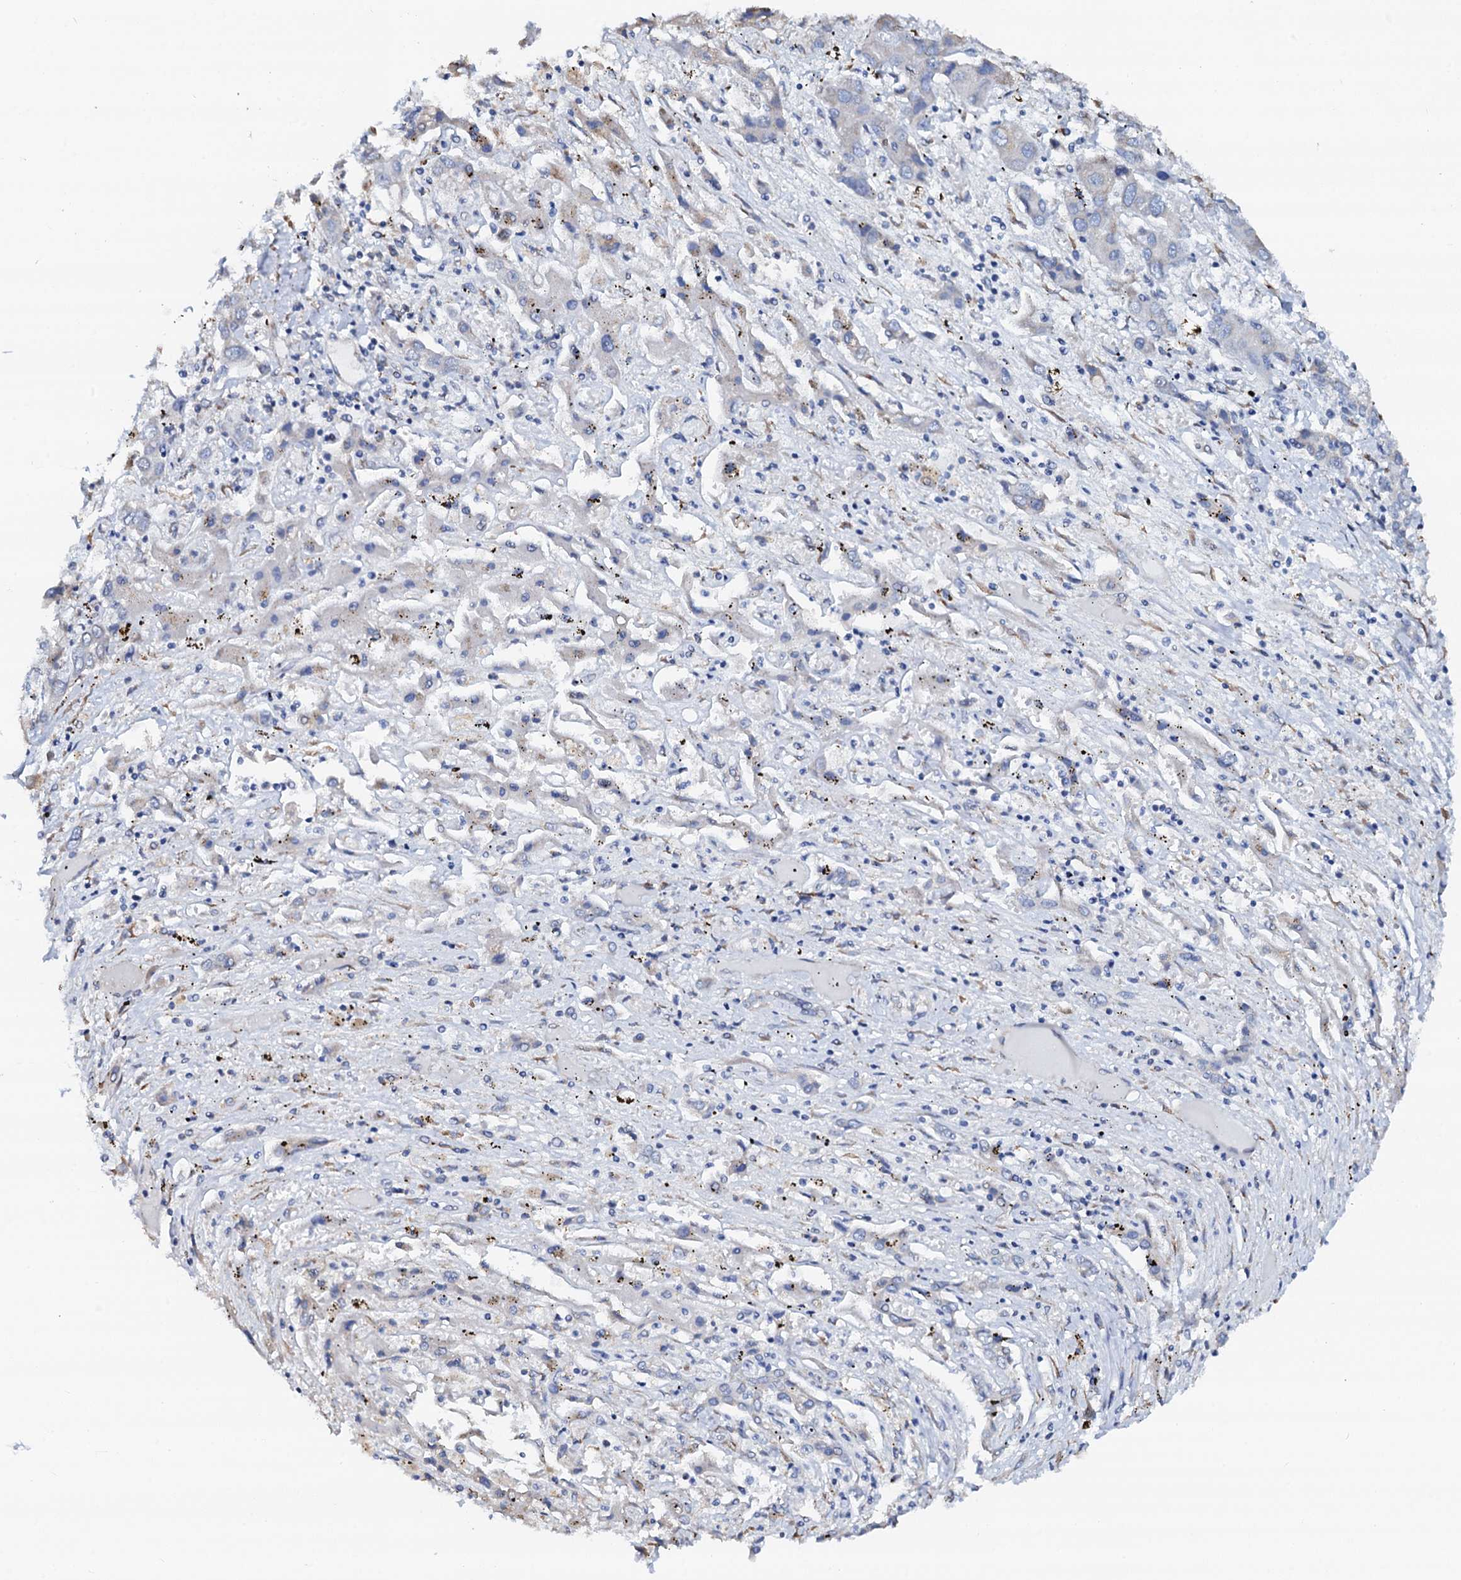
{"staining": {"intensity": "negative", "quantity": "none", "location": "none"}, "tissue": "liver cancer", "cell_type": "Tumor cells", "image_type": "cancer", "snomed": [{"axis": "morphology", "description": "Cholangiocarcinoma"}, {"axis": "topography", "description": "Liver"}], "caption": "This image is of liver cancer (cholangiocarcinoma) stained with immunohistochemistry (IHC) to label a protein in brown with the nuclei are counter-stained blue. There is no positivity in tumor cells.", "gene": "AKAP3", "patient": {"sex": "male", "age": 67}}